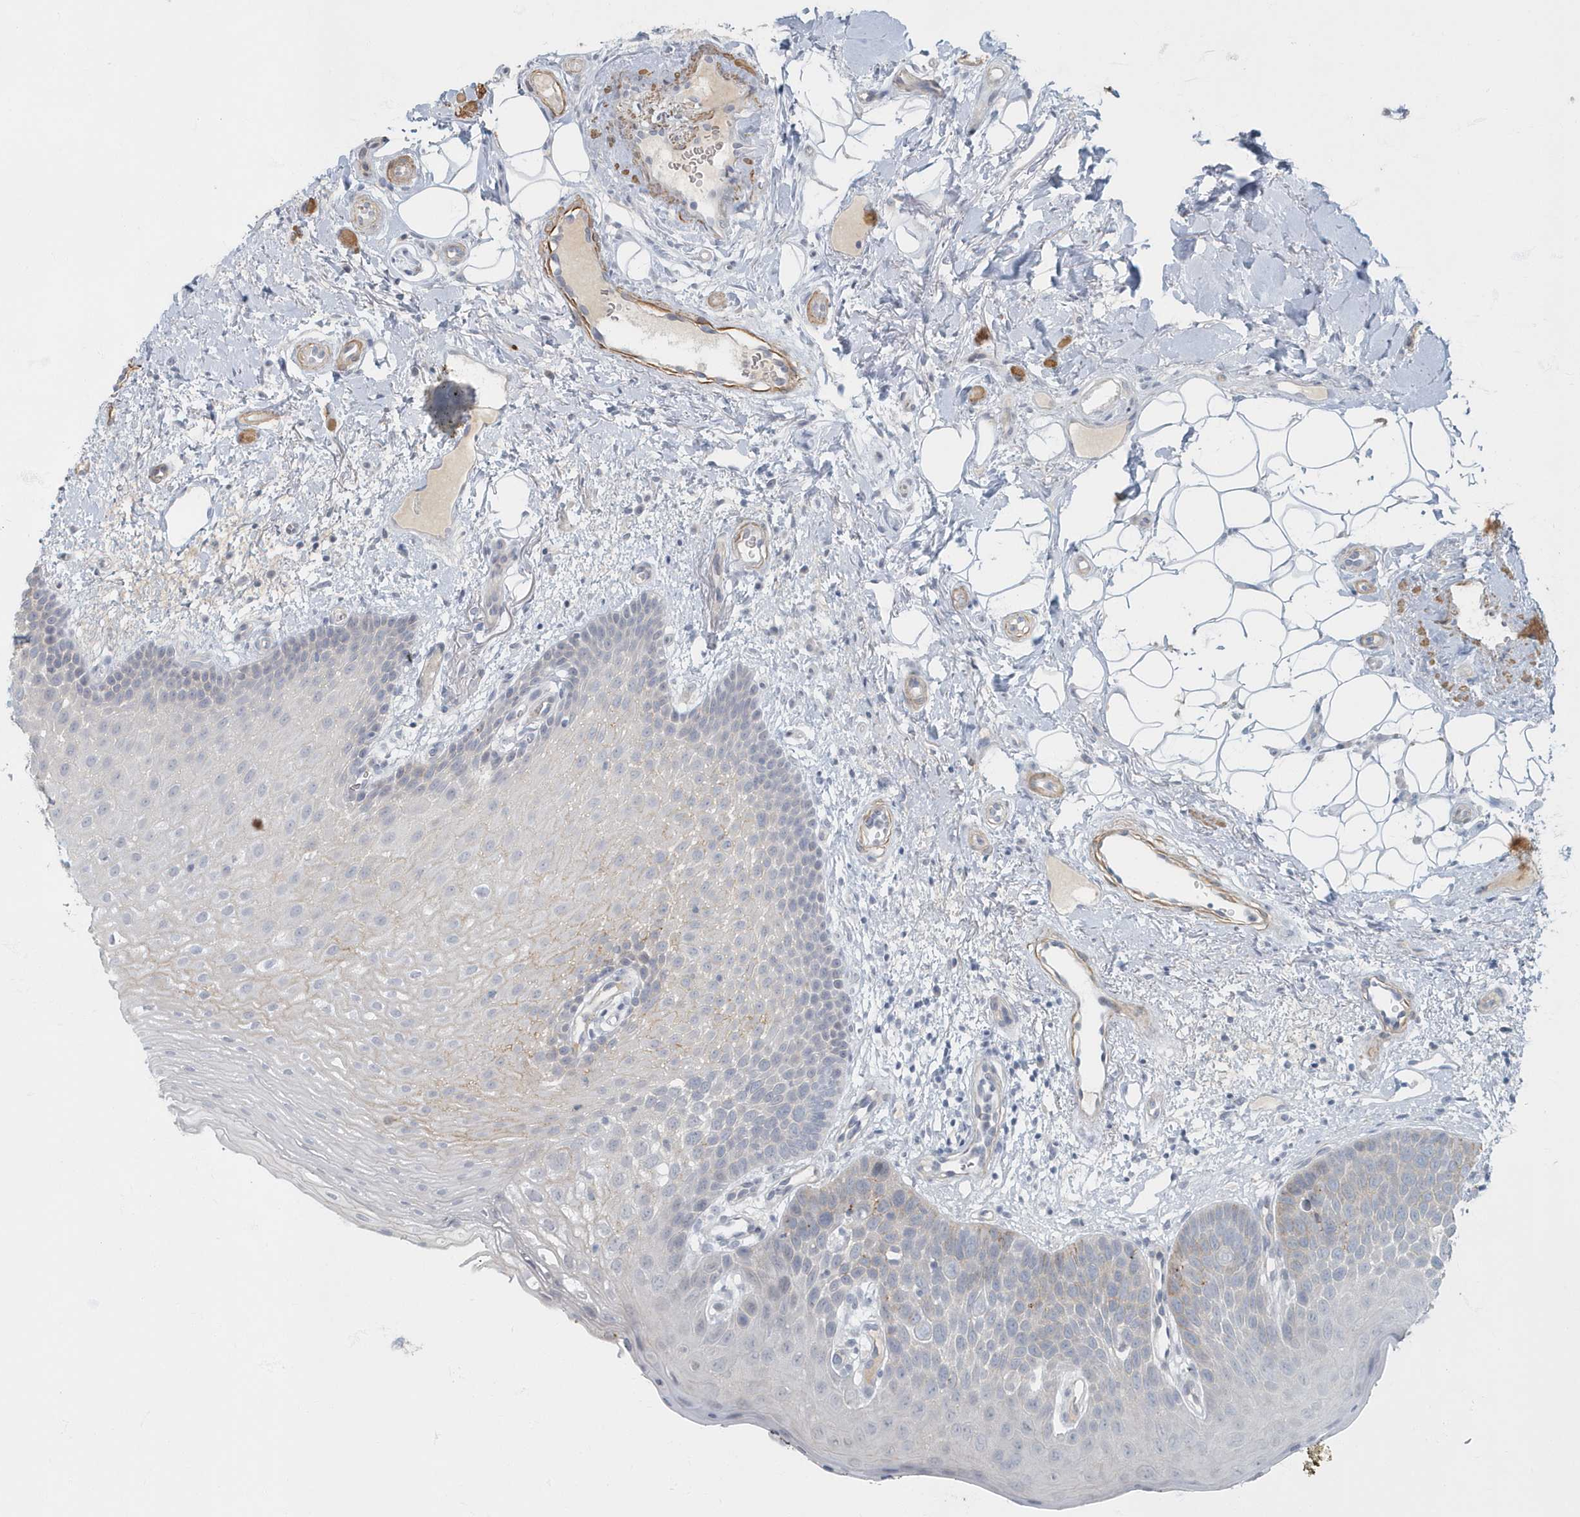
{"staining": {"intensity": "weak", "quantity": "<25%", "location": "cytoplasmic/membranous,nuclear"}, "tissue": "oral mucosa", "cell_type": "Squamous epithelial cells", "image_type": "normal", "snomed": [{"axis": "morphology", "description": "No evidence of malignacy"}, {"axis": "topography", "description": "Oral tissue"}, {"axis": "topography", "description": "Head-Neck"}], "caption": "An image of oral mucosa stained for a protein reveals no brown staining in squamous epithelial cells. (DAB immunohistochemistry, high magnification).", "gene": "MYOT", "patient": {"sex": "male", "age": 68}}